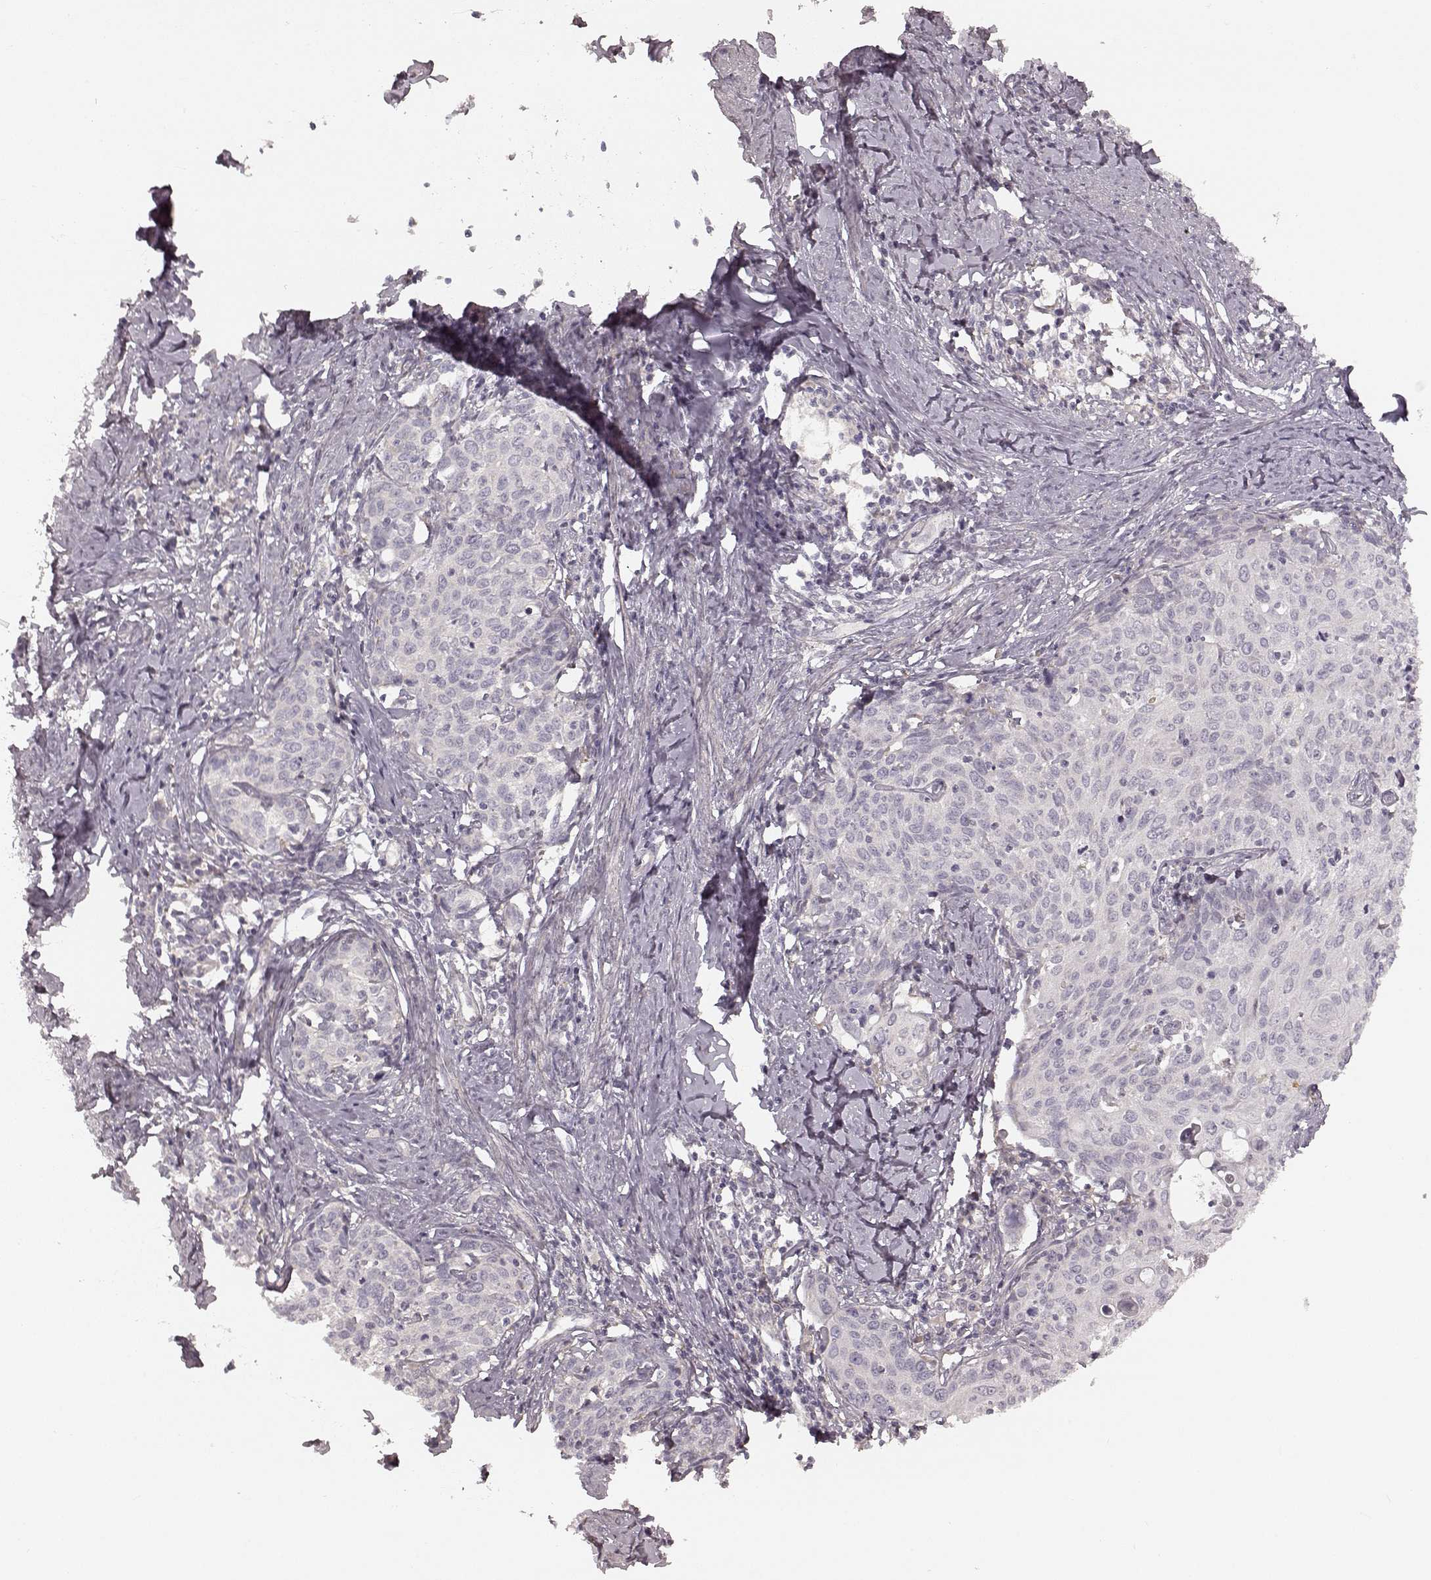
{"staining": {"intensity": "negative", "quantity": "none", "location": "none"}, "tissue": "cervical cancer", "cell_type": "Tumor cells", "image_type": "cancer", "snomed": [{"axis": "morphology", "description": "Squamous cell carcinoma, NOS"}, {"axis": "topography", "description": "Cervix"}], "caption": "A micrograph of squamous cell carcinoma (cervical) stained for a protein exhibits no brown staining in tumor cells.", "gene": "KCNJ9", "patient": {"sex": "female", "age": 62}}